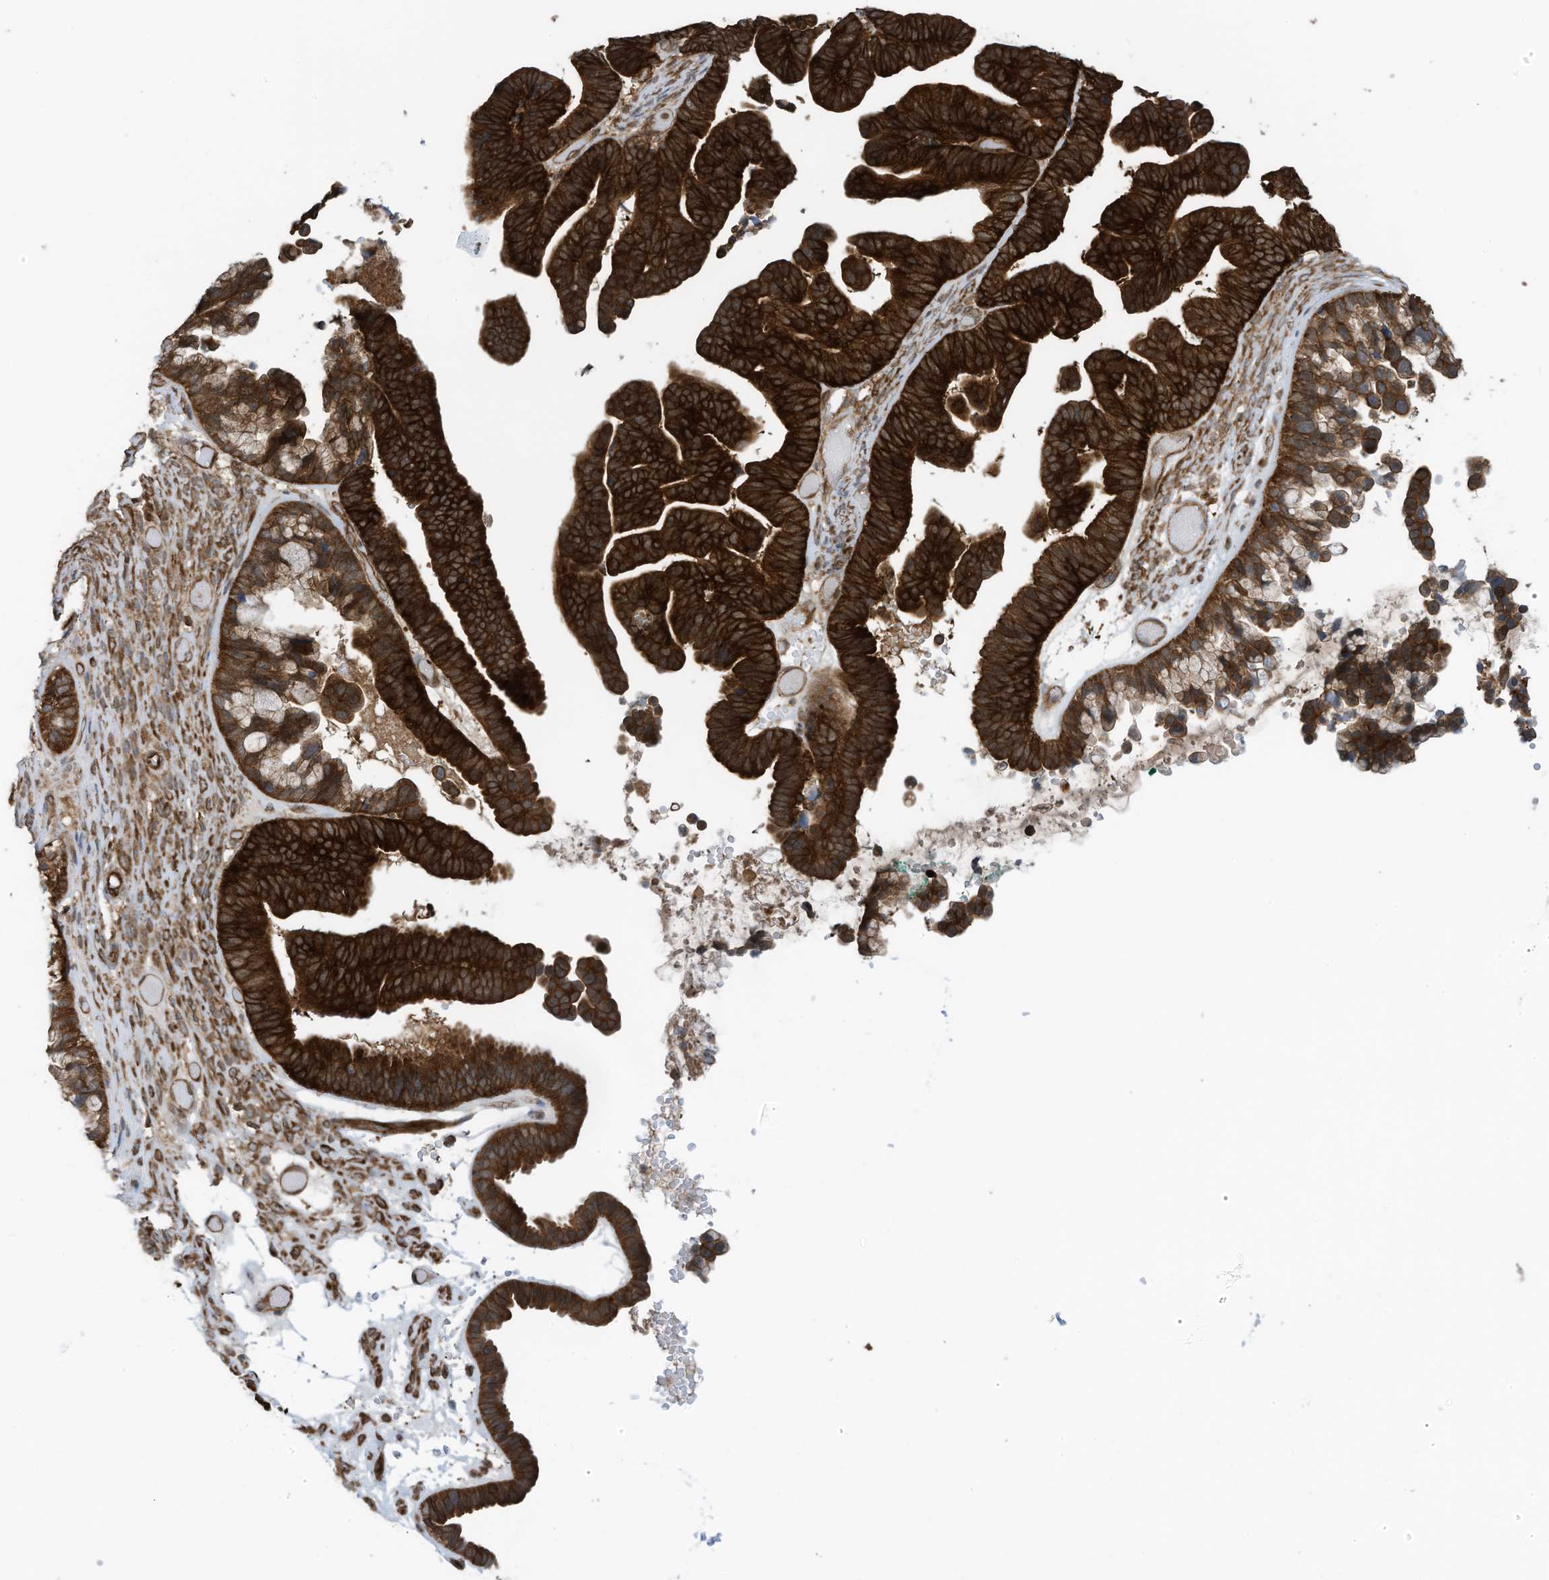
{"staining": {"intensity": "strong", "quantity": ">75%", "location": "cytoplasmic/membranous"}, "tissue": "ovarian cancer", "cell_type": "Tumor cells", "image_type": "cancer", "snomed": [{"axis": "morphology", "description": "Cystadenocarcinoma, serous, NOS"}, {"axis": "topography", "description": "Ovary"}], "caption": "Human ovarian cancer stained with a protein marker exhibits strong staining in tumor cells.", "gene": "REPS1", "patient": {"sex": "female", "age": 56}}